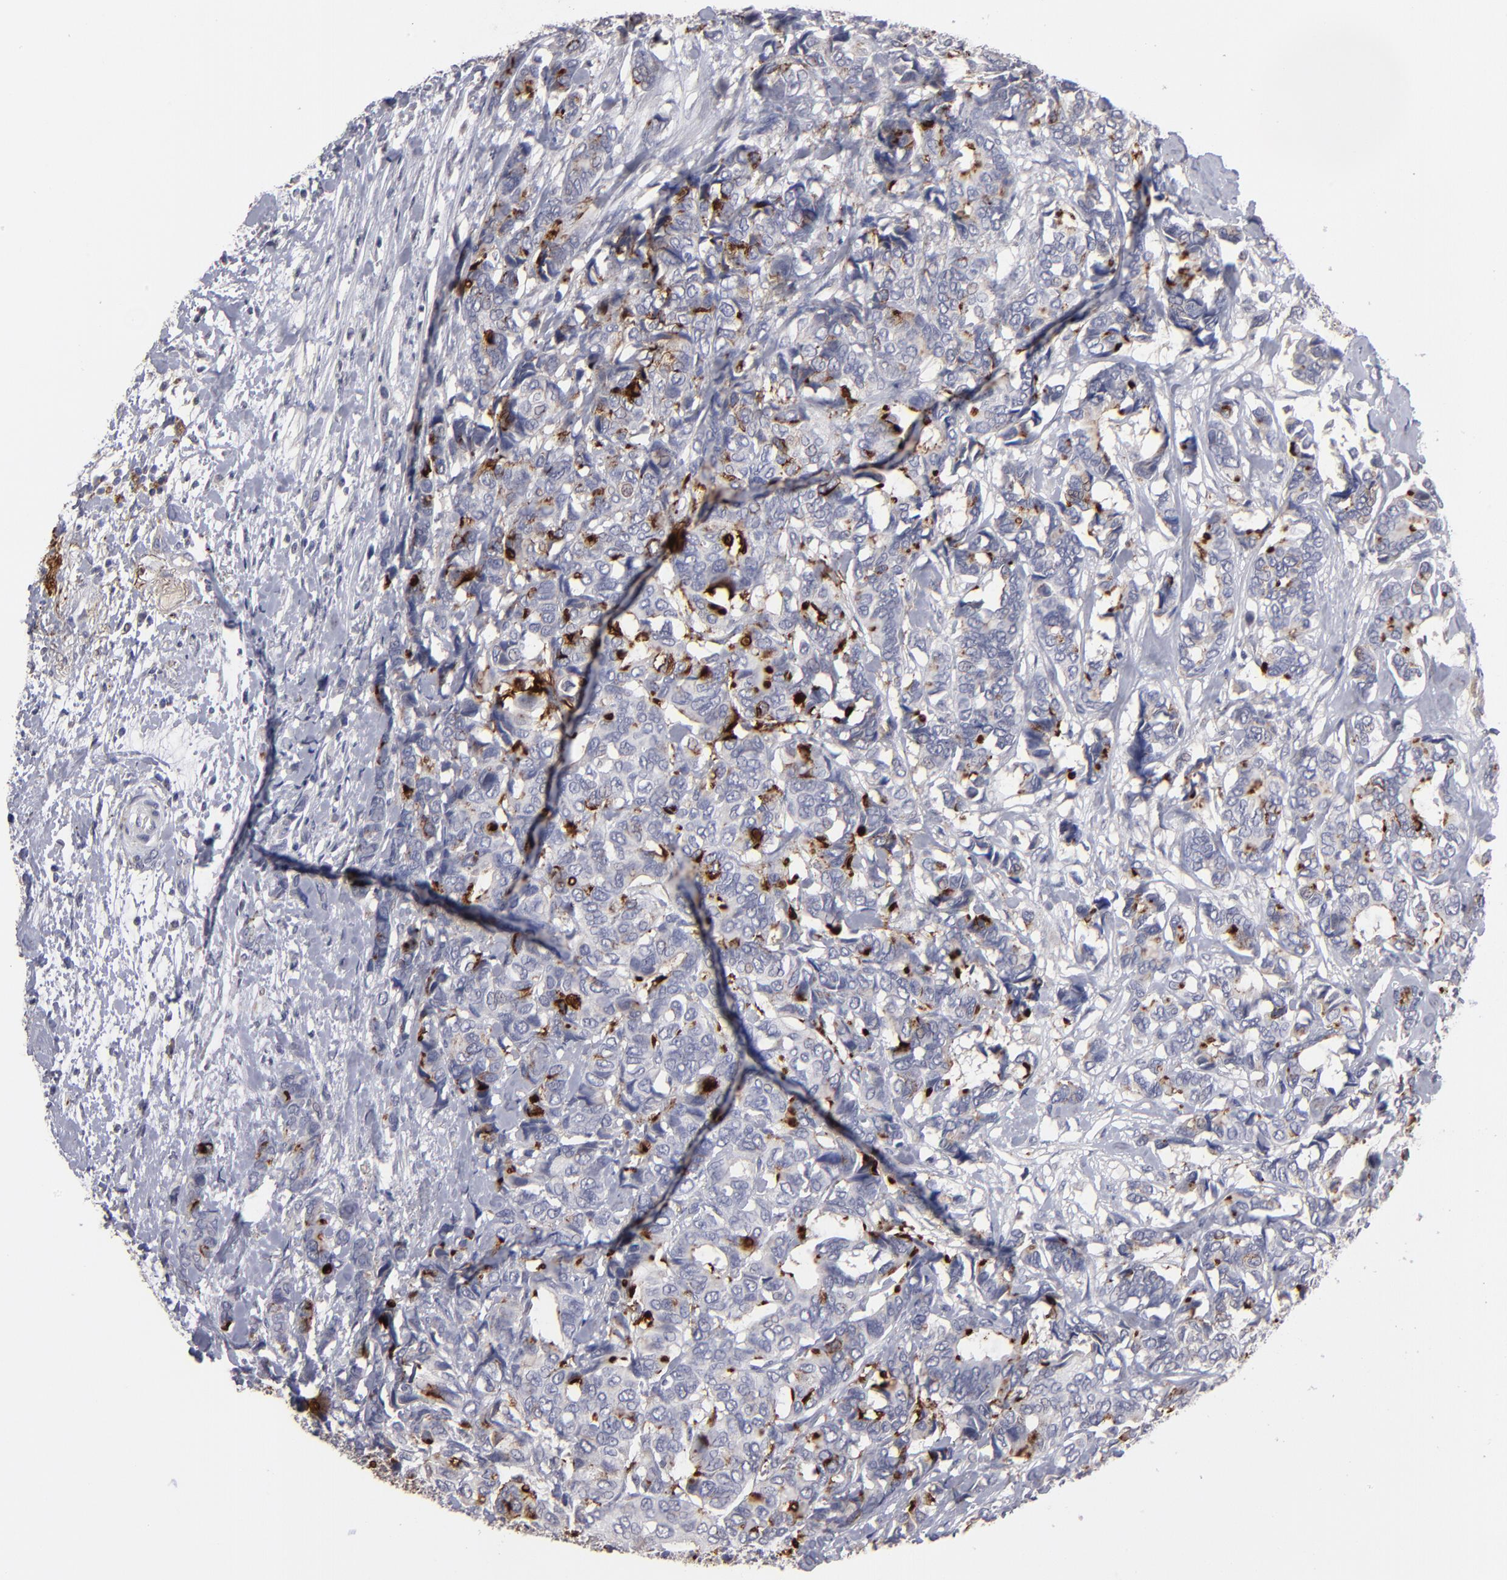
{"staining": {"intensity": "strong", "quantity": "25%-75%", "location": "cytoplasmic/membranous"}, "tissue": "breast cancer", "cell_type": "Tumor cells", "image_type": "cancer", "snomed": [{"axis": "morphology", "description": "Duct carcinoma"}, {"axis": "topography", "description": "Breast"}], "caption": "Strong cytoplasmic/membranous expression is appreciated in about 25%-75% of tumor cells in infiltrating ductal carcinoma (breast).", "gene": "GPM6B", "patient": {"sex": "female", "age": 87}}